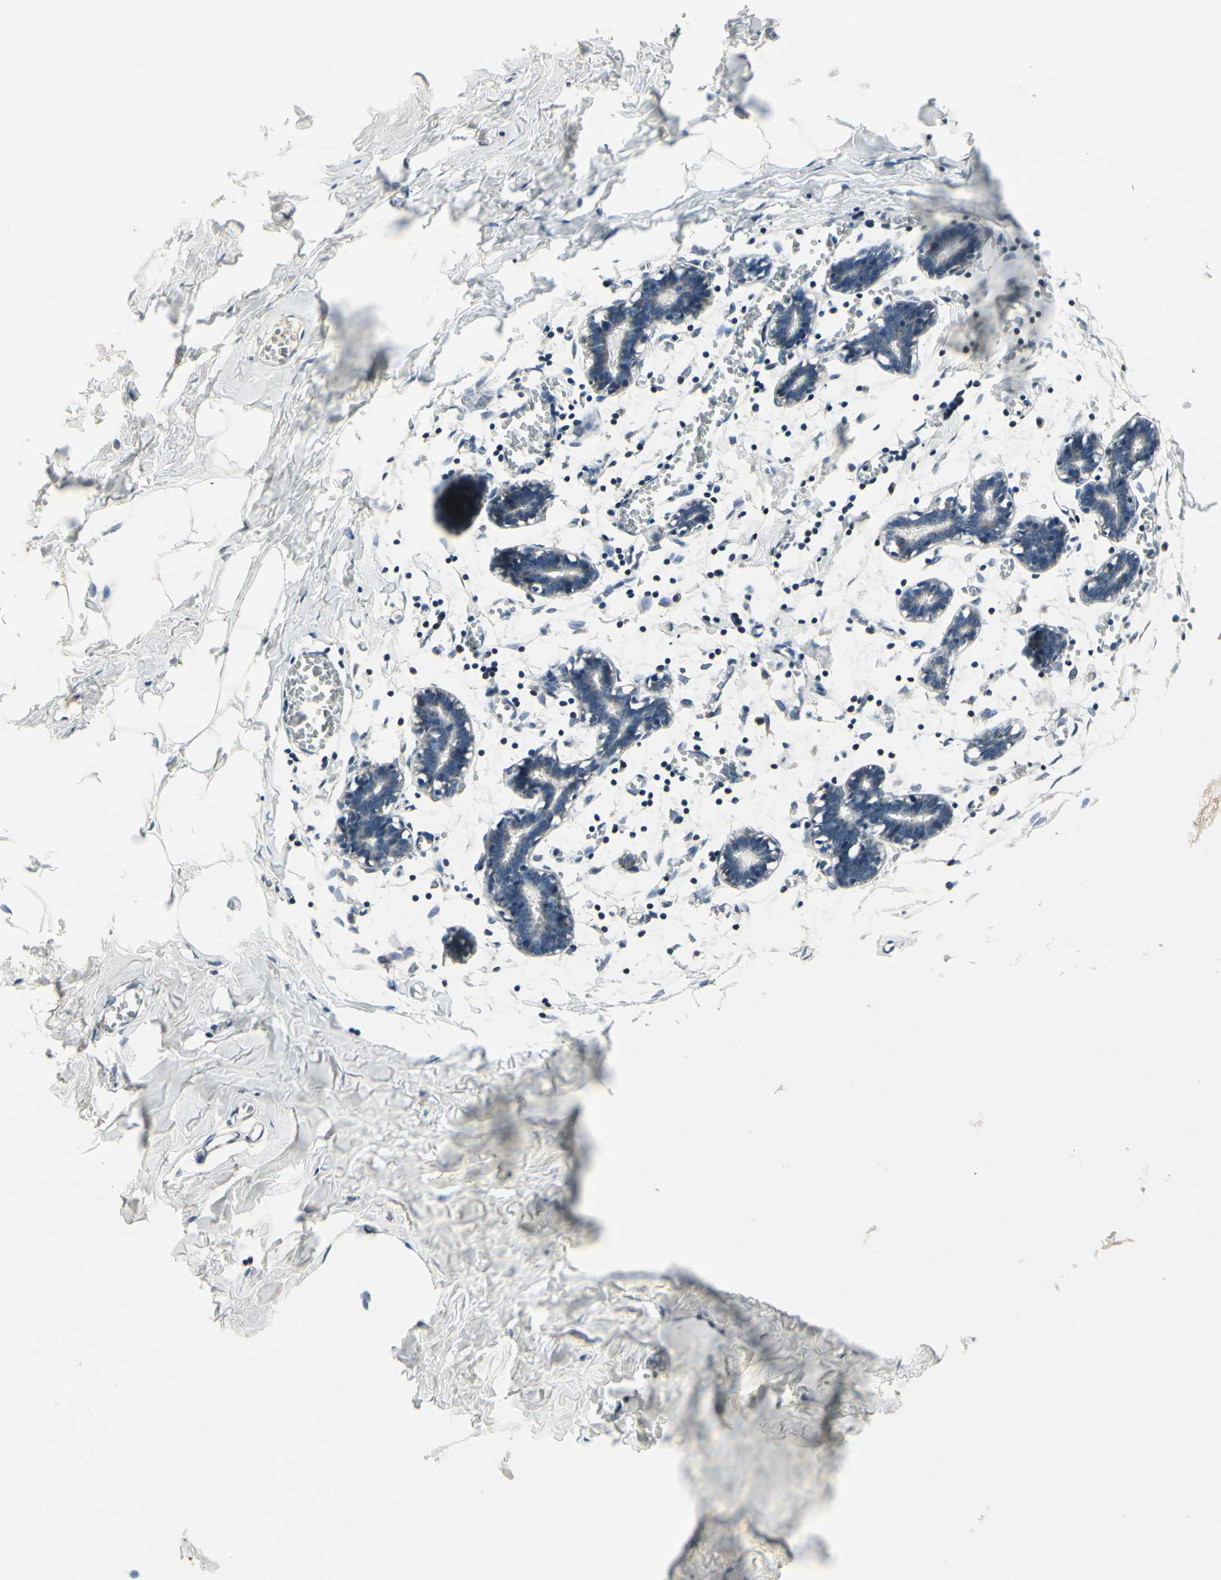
{"staining": {"intensity": "negative", "quantity": "none", "location": "none"}, "tissue": "breast", "cell_type": "Adipocytes", "image_type": "normal", "snomed": [{"axis": "morphology", "description": "Normal tissue, NOS"}, {"axis": "topography", "description": "Breast"}], "caption": "Immunohistochemistry (IHC) micrograph of normal breast: breast stained with DAB (3,3'-diaminobenzidine) reveals no significant protein expression in adipocytes.", "gene": "SNX29", "patient": {"sex": "female", "age": 27}}